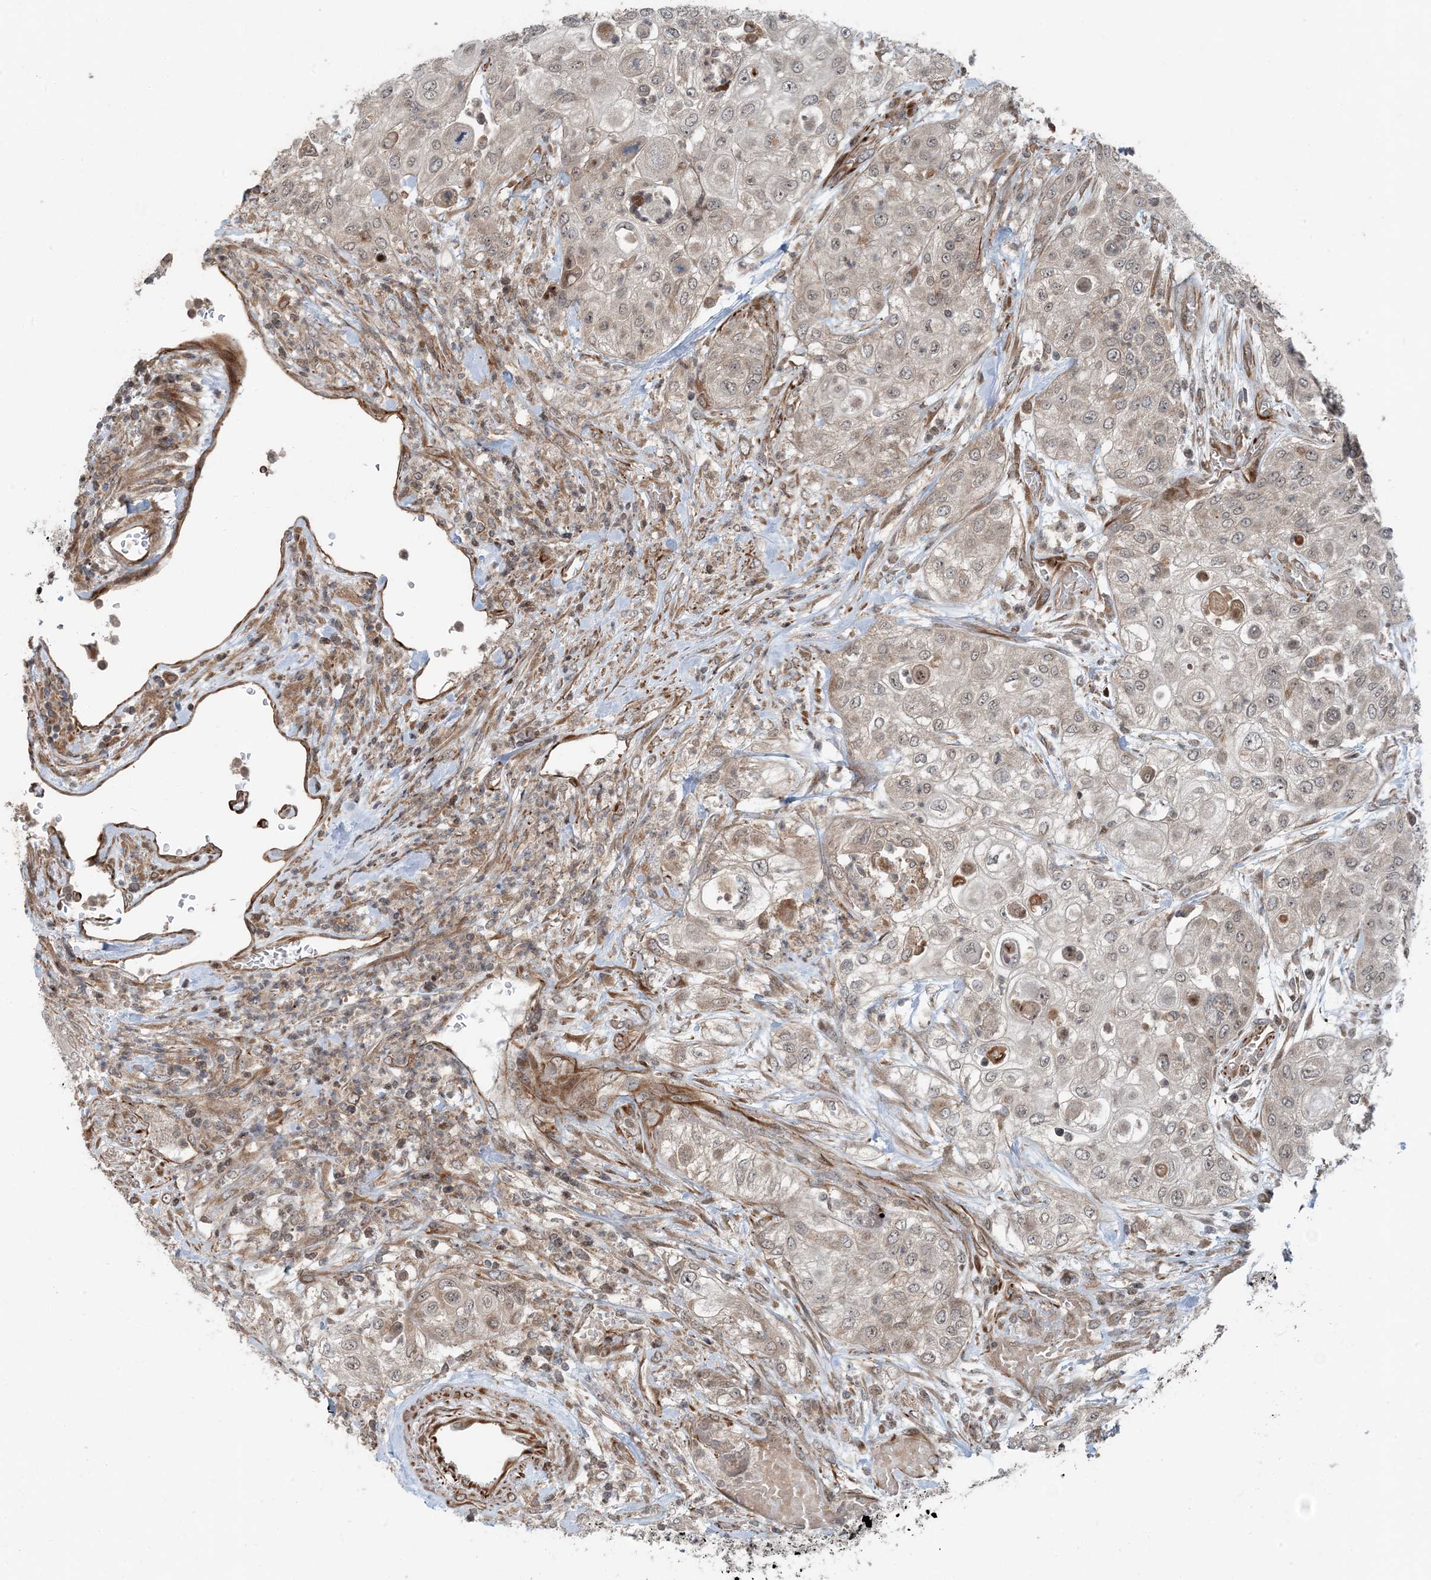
{"staining": {"intensity": "negative", "quantity": "none", "location": "none"}, "tissue": "urothelial cancer", "cell_type": "Tumor cells", "image_type": "cancer", "snomed": [{"axis": "morphology", "description": "Urothelial carcinoma, High grade"}, {"axis": "topography", "description": "Urinary bladder"}], "caption": "This is a photomicrograph of IHC staining of urothelial cancer, which shows no staining in tumor cells. (Stains: DAB (3,3'-diaminobenzidine) IHC with hematoxylin counter stain, Microscopy: brightfield microscopy at high magnification).", "gene": "EDEM2", "patient": {"sex": "female", "age": 79}}